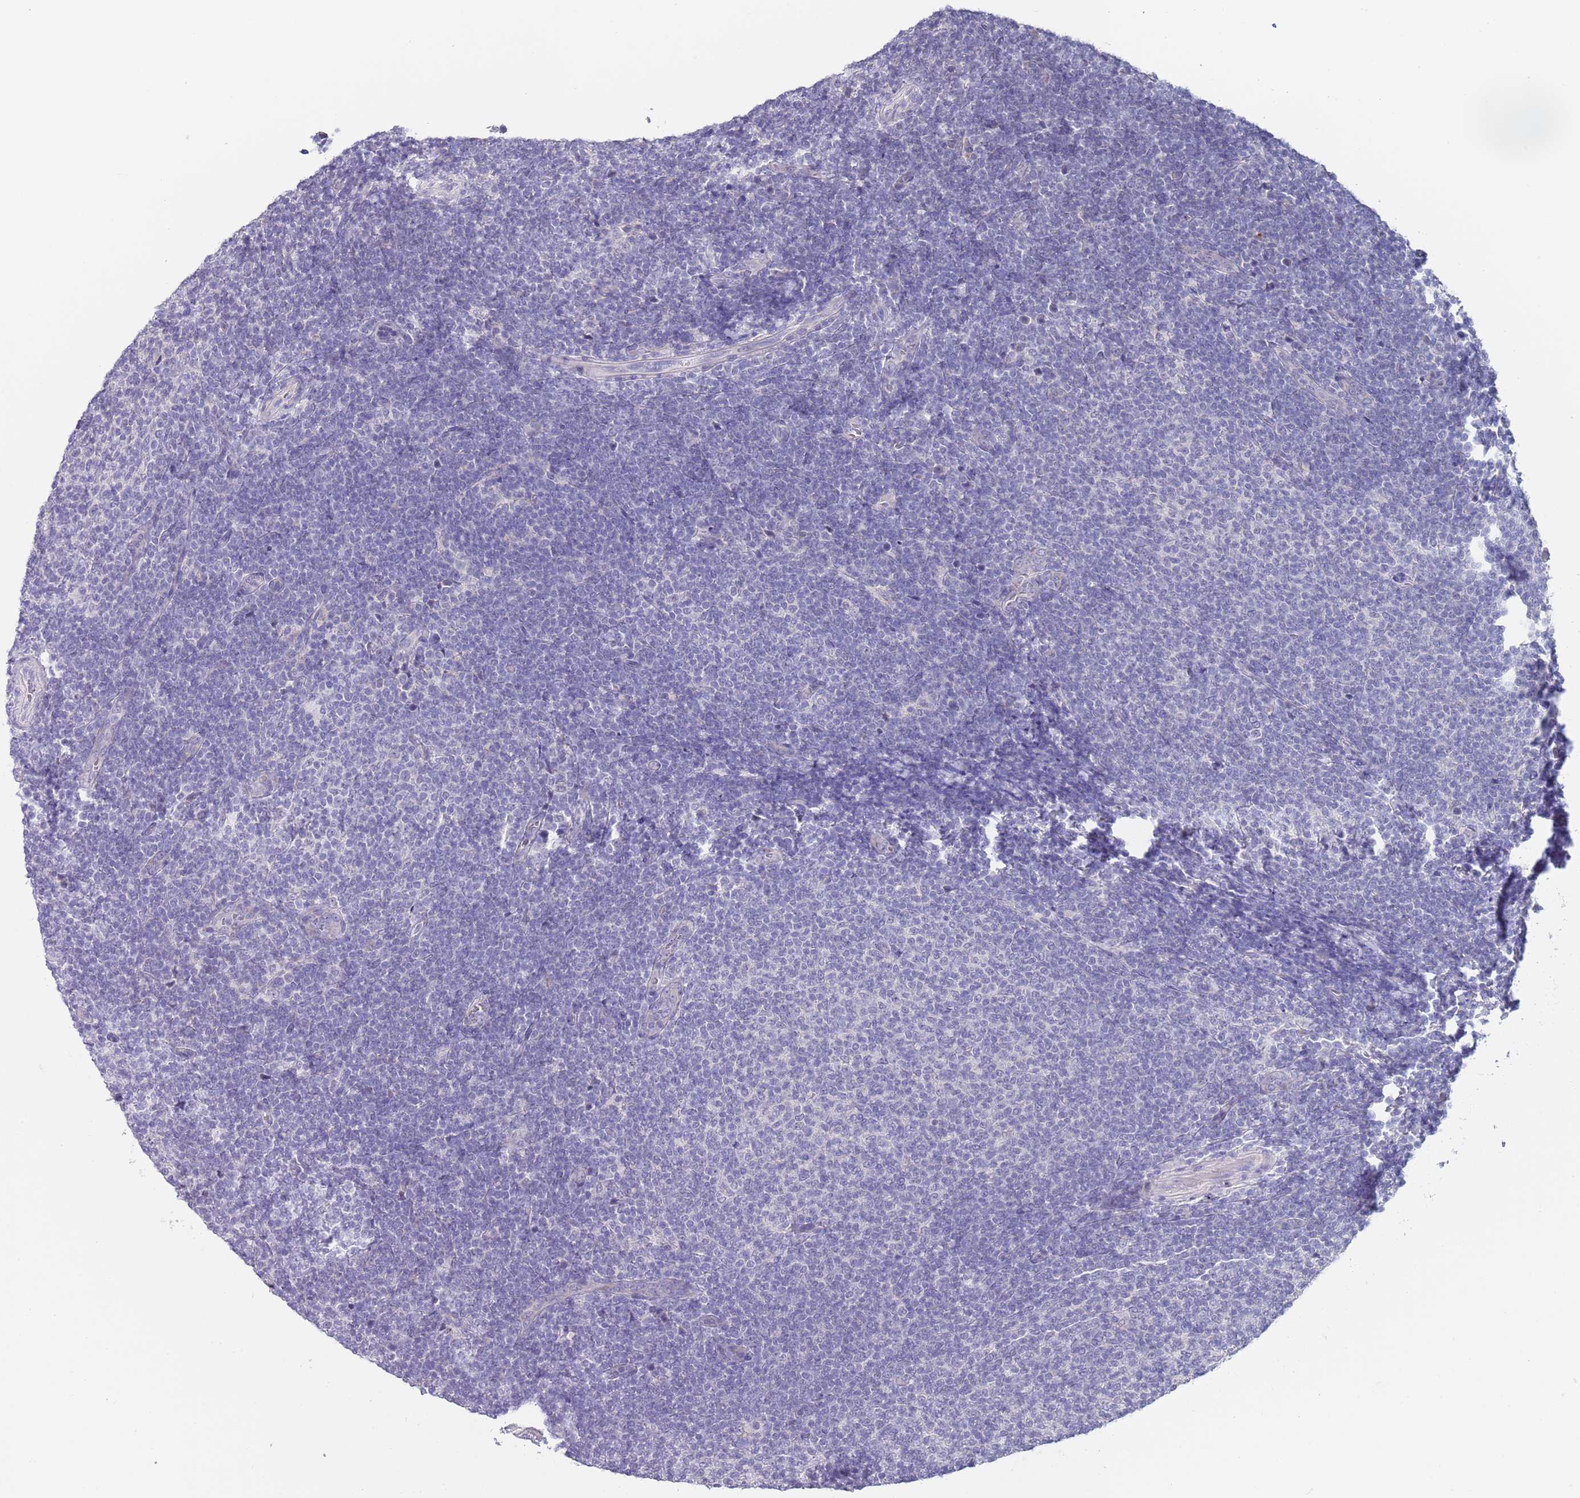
{"staining": {"intensity": "negative", "quantity": "none", "location": "none"}, "tissue": "lymphoma", "cell_type": "Tumor cells", "image_type": "cancer", "snomed": [{"axis": "morphology", "description": "Malignant lymphoma, non-Hodgkin's type, Low grade"}, {"axis": "topography", "description": "Lymph node"}], "caption": "Lymphoma was stained to show a protein in brown. There is no significant expression in tumor cells.", "gene": "SPIRE2", "patient": {"sex": "male", "age": 66}}